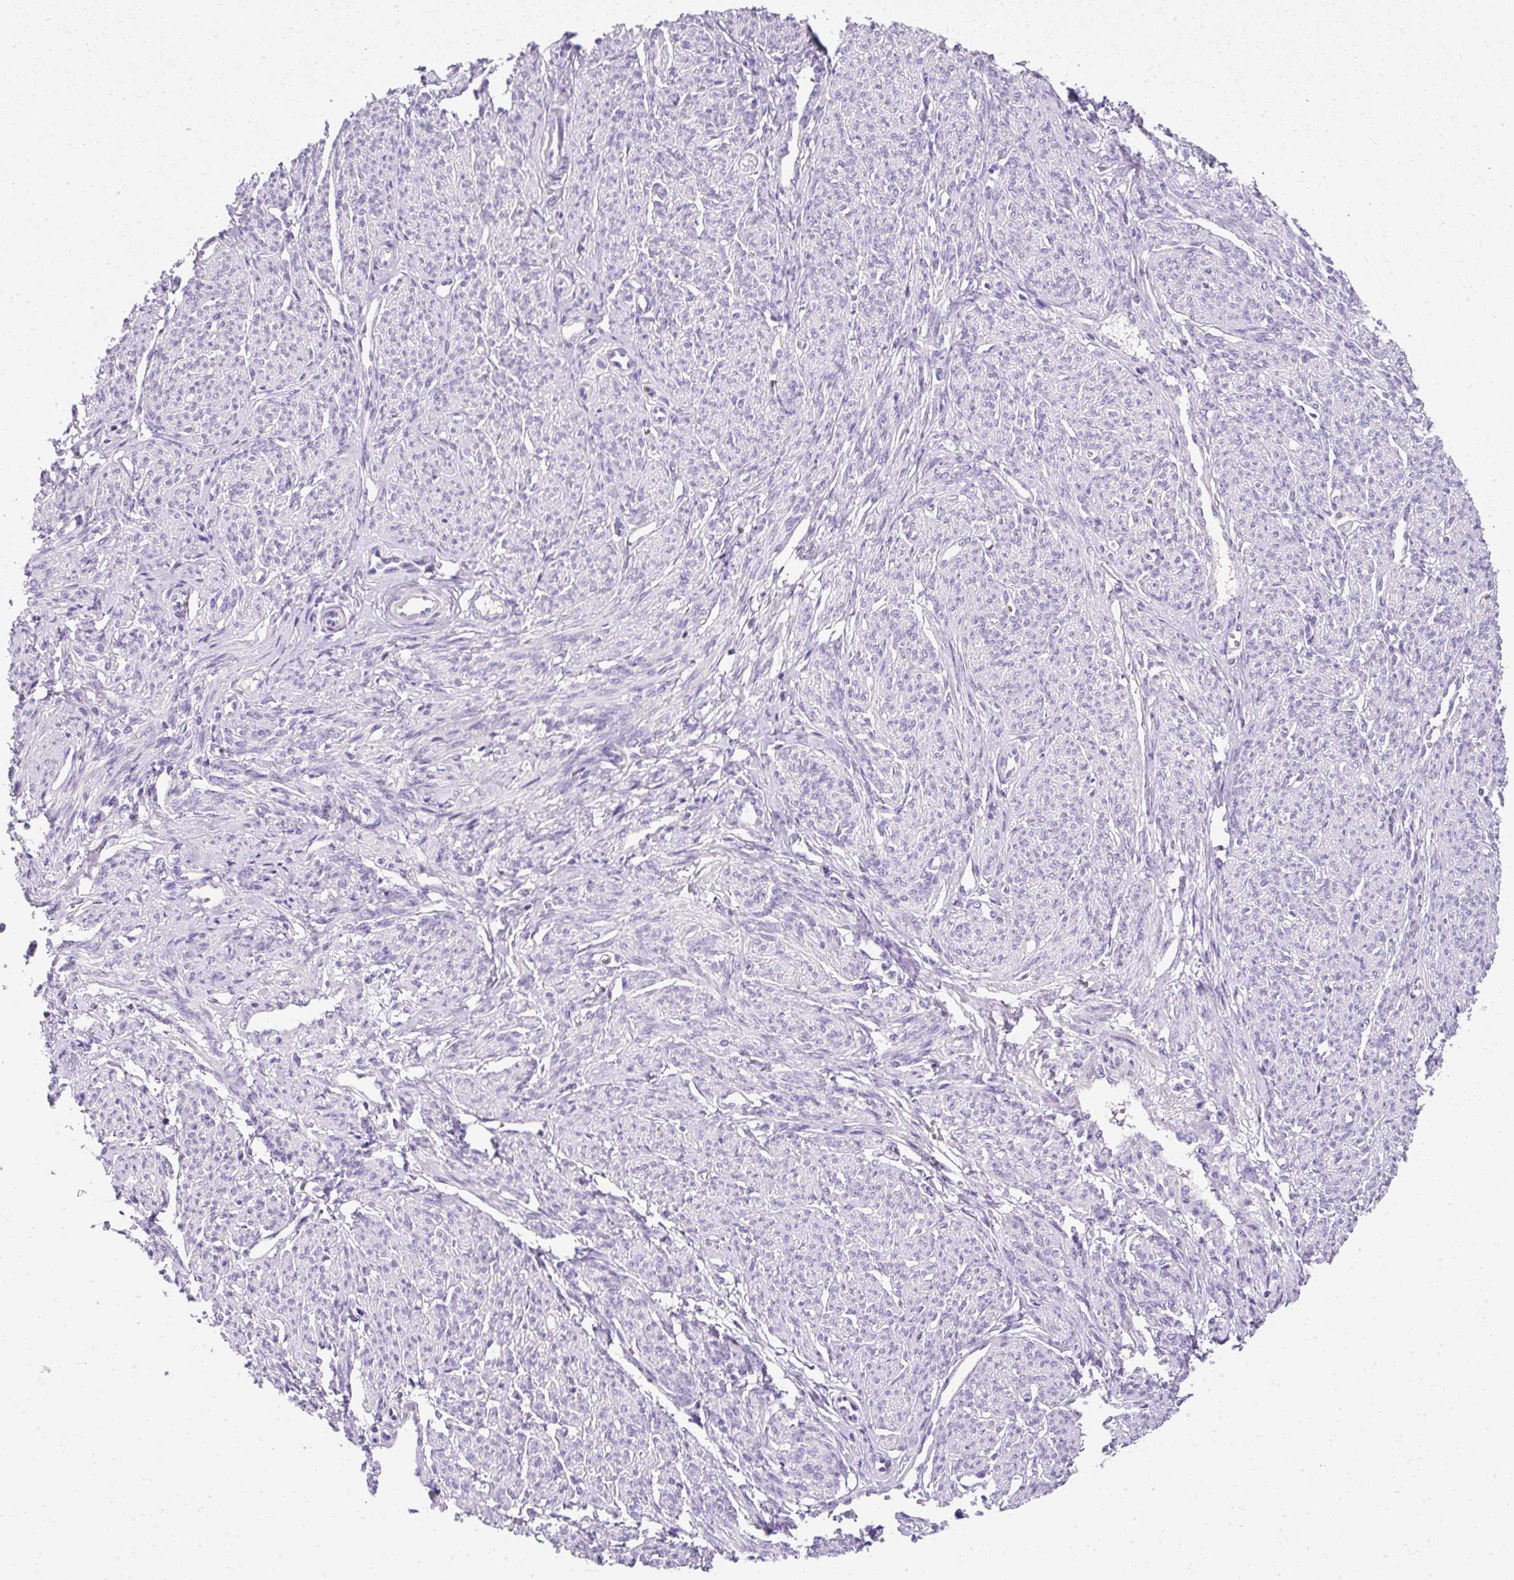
{"staining": {"intensity": "negative", "quantity": "none", "location": "none"}, "tissue": "smooth muscle", "cell_type": "Smooth muscle cells", "image_type": "normal", "snomed": [{"axis": "morphology", "description": "Normal tissue, NOS"}, {"axis": "topography", "description": "Smooth muscle"}], "caption": "DAB (3,3'-diaminobenzidine) immunohistochemical staining of unremarkable human smooth muscle shows no significant positivity in smooth muscle cells. (Brightfield microscopy of DAB (3,3'-diaminobenzidine) IHC at high magnification).", "gene": "DTX4", "patient": {"sex": "female", "age": 65}}